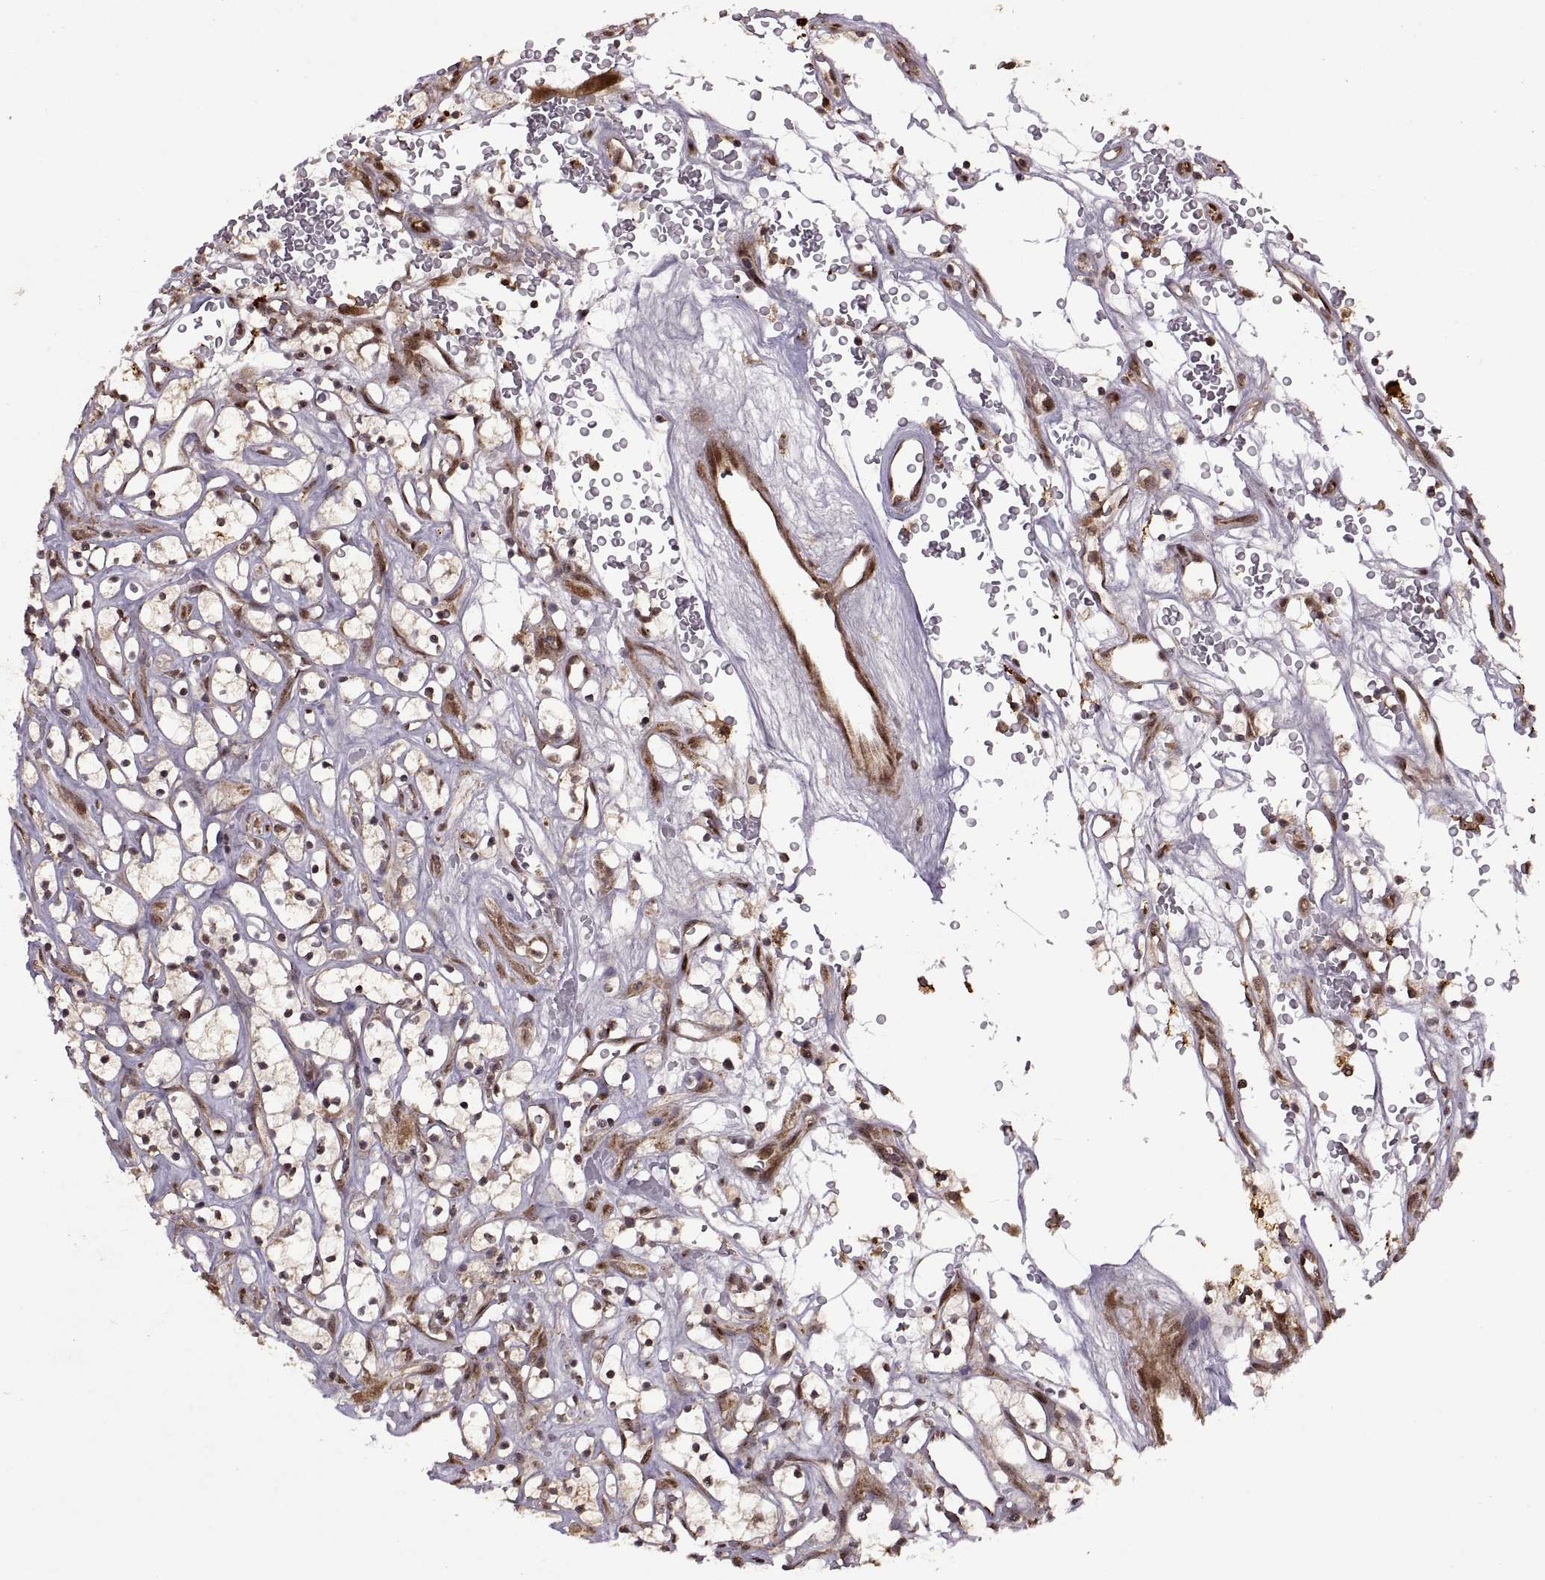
{"staining": {"intensity": "moderate", "quantity": ">75%", "location": "cytoplasmic/membranous"}, "tissue": "renal cancer", "cell_type": "Tumor cells", "image_type": "cancer", "snomed": [{"axis": "morphology", "description": "Adenocarcinoma, NOS"}, {"axis": "topography", "description": "Kidney"}], "caption": "A high-resolution histopathology image shows immunohistochemistry (IHC) staining of renal cancer, which exhibits moderate cytoplasmic/membranous expression in about >75% of tumor cells.", "gene": "PTOV1", "patient": {"sex": "female", "age": 64}}